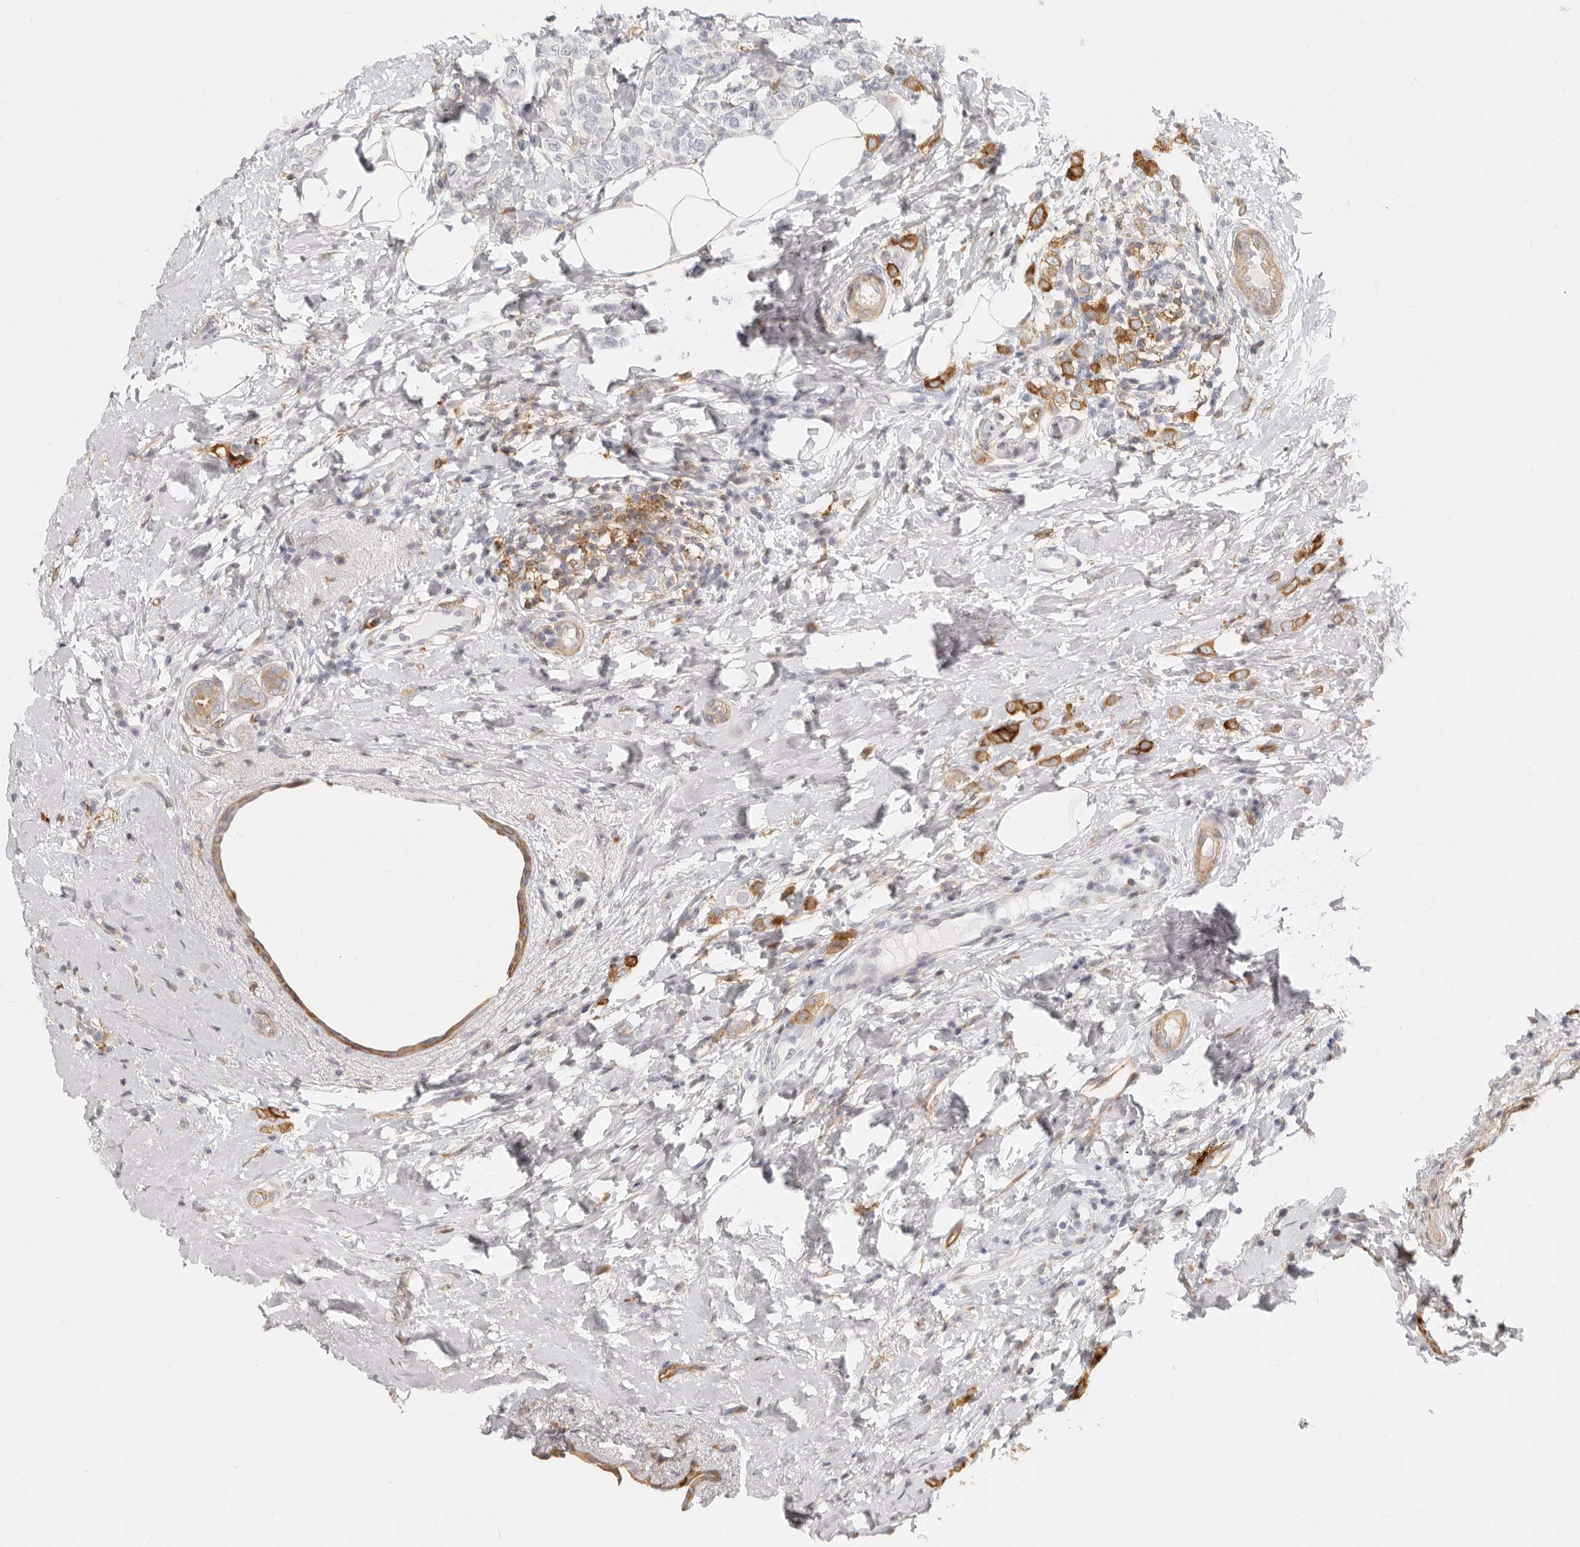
{"staining": {"intensity": "moderate", "quantity": ">75%", "location": "cytoplasmic/membranous"}, "tissue": "breast cancer", "cell_type": "Tumor cells", "image_type": "cancer", "snomed": [{"axis": "morphology", "description": "Lobular carcinoma"}, {"axis": "topography", "description": "Breast"}], "caption": "Protein expression analysis of breast lobular carcinoma displays moderate cytoplasmic/membranous positivity in about >75% of tumor cells.", "gene": "NIBAN1", "patient": {"sex": "female", "age": 47}}